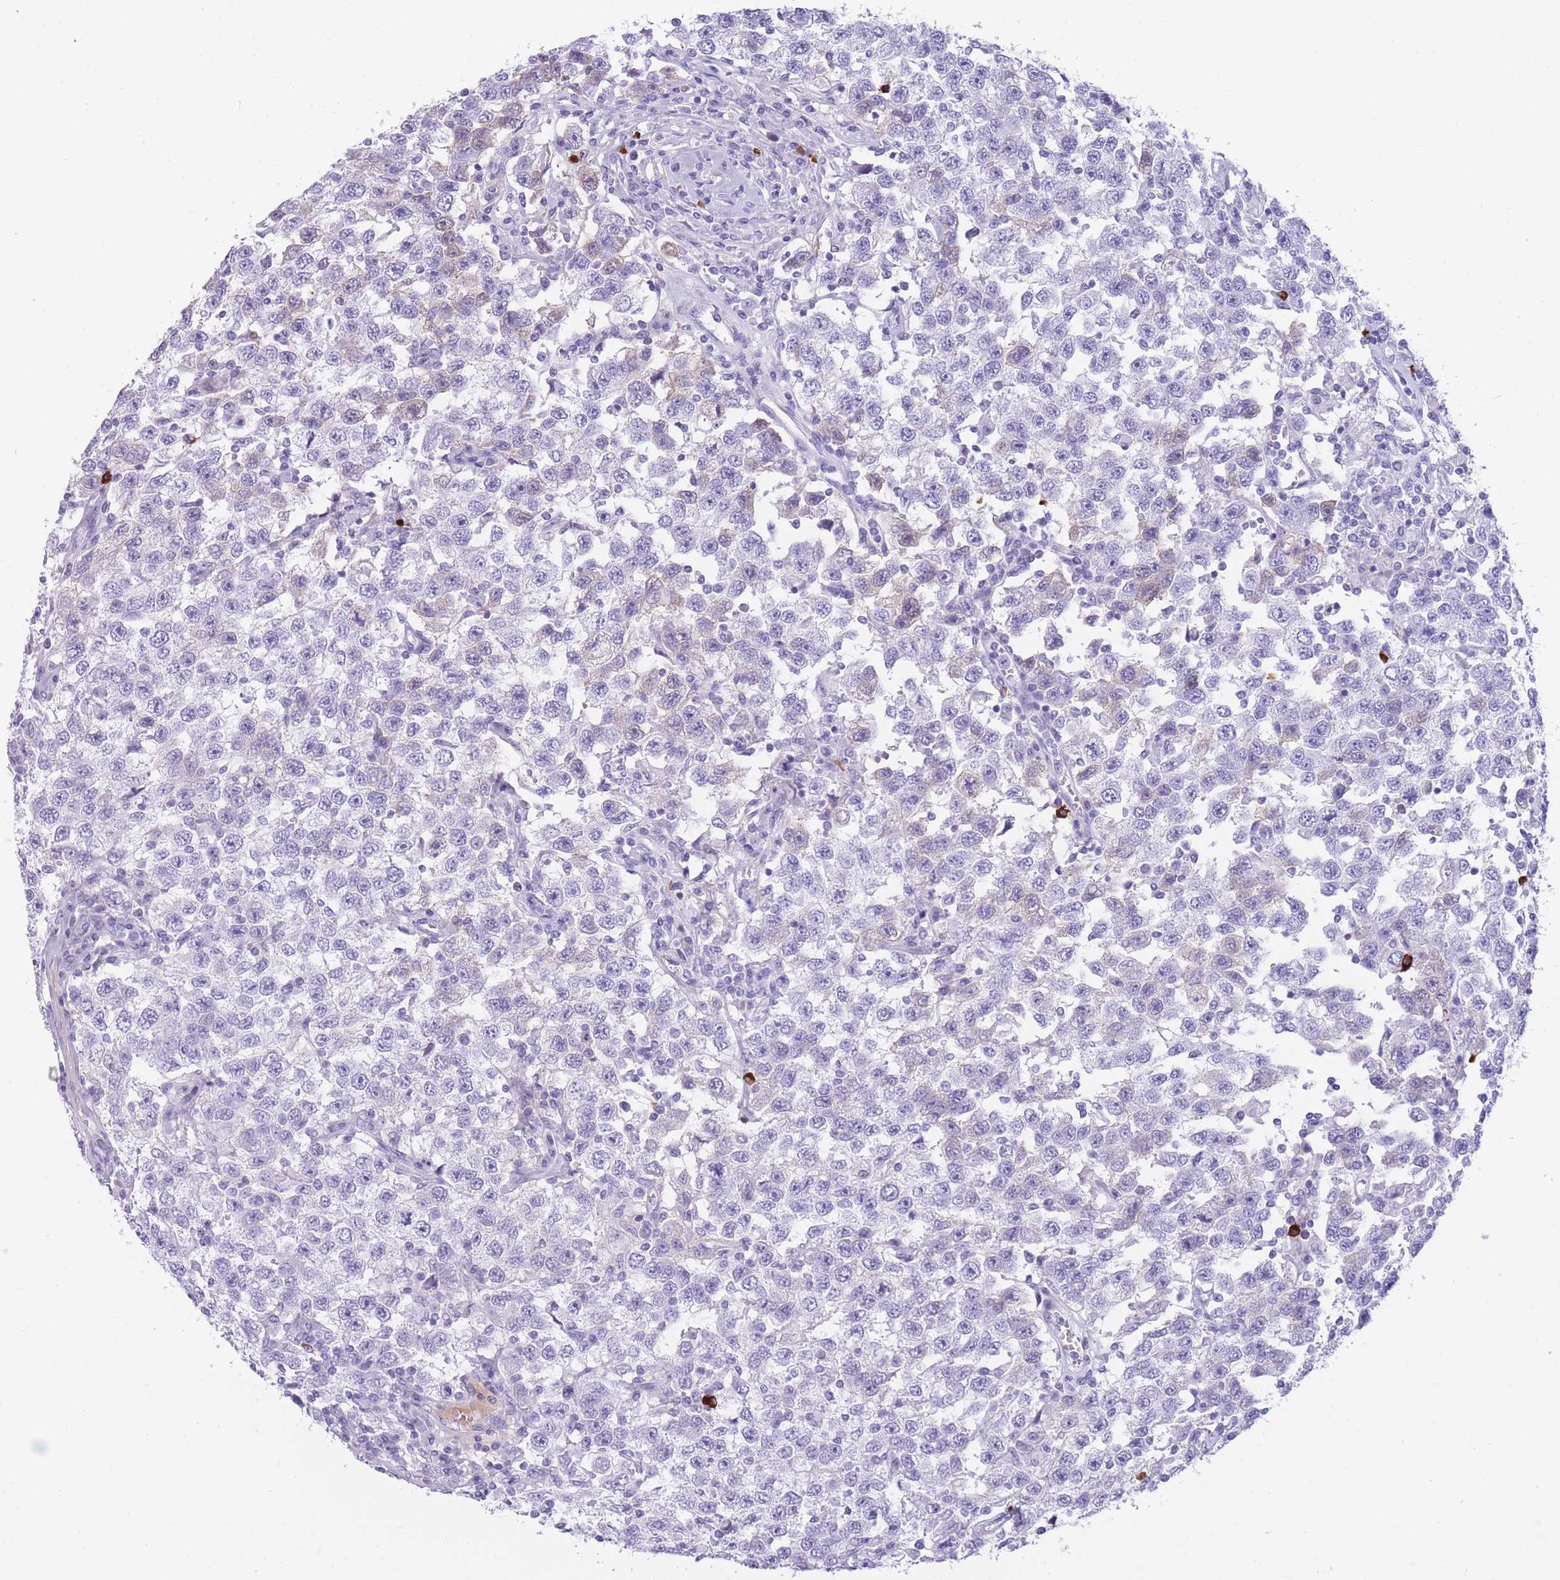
{"staining": {"intensity": "negative", "quantity": "none", "location": "none"}, "tissue": "testis cancer", "cell_type": "Tumor cells", "image_type": "cancer", "snomed": [{"axis": "morphology", "description": "Seminoma, NOS"}, {"axis": "topography", "description": "Testis"}], "caption": "This is an immunohistochemistry (IHC) image of human testis seminoma. There is no expression in tumor cells.", "gene": "TNFSF11", "patient": {"sex": "male", "age": 41}}